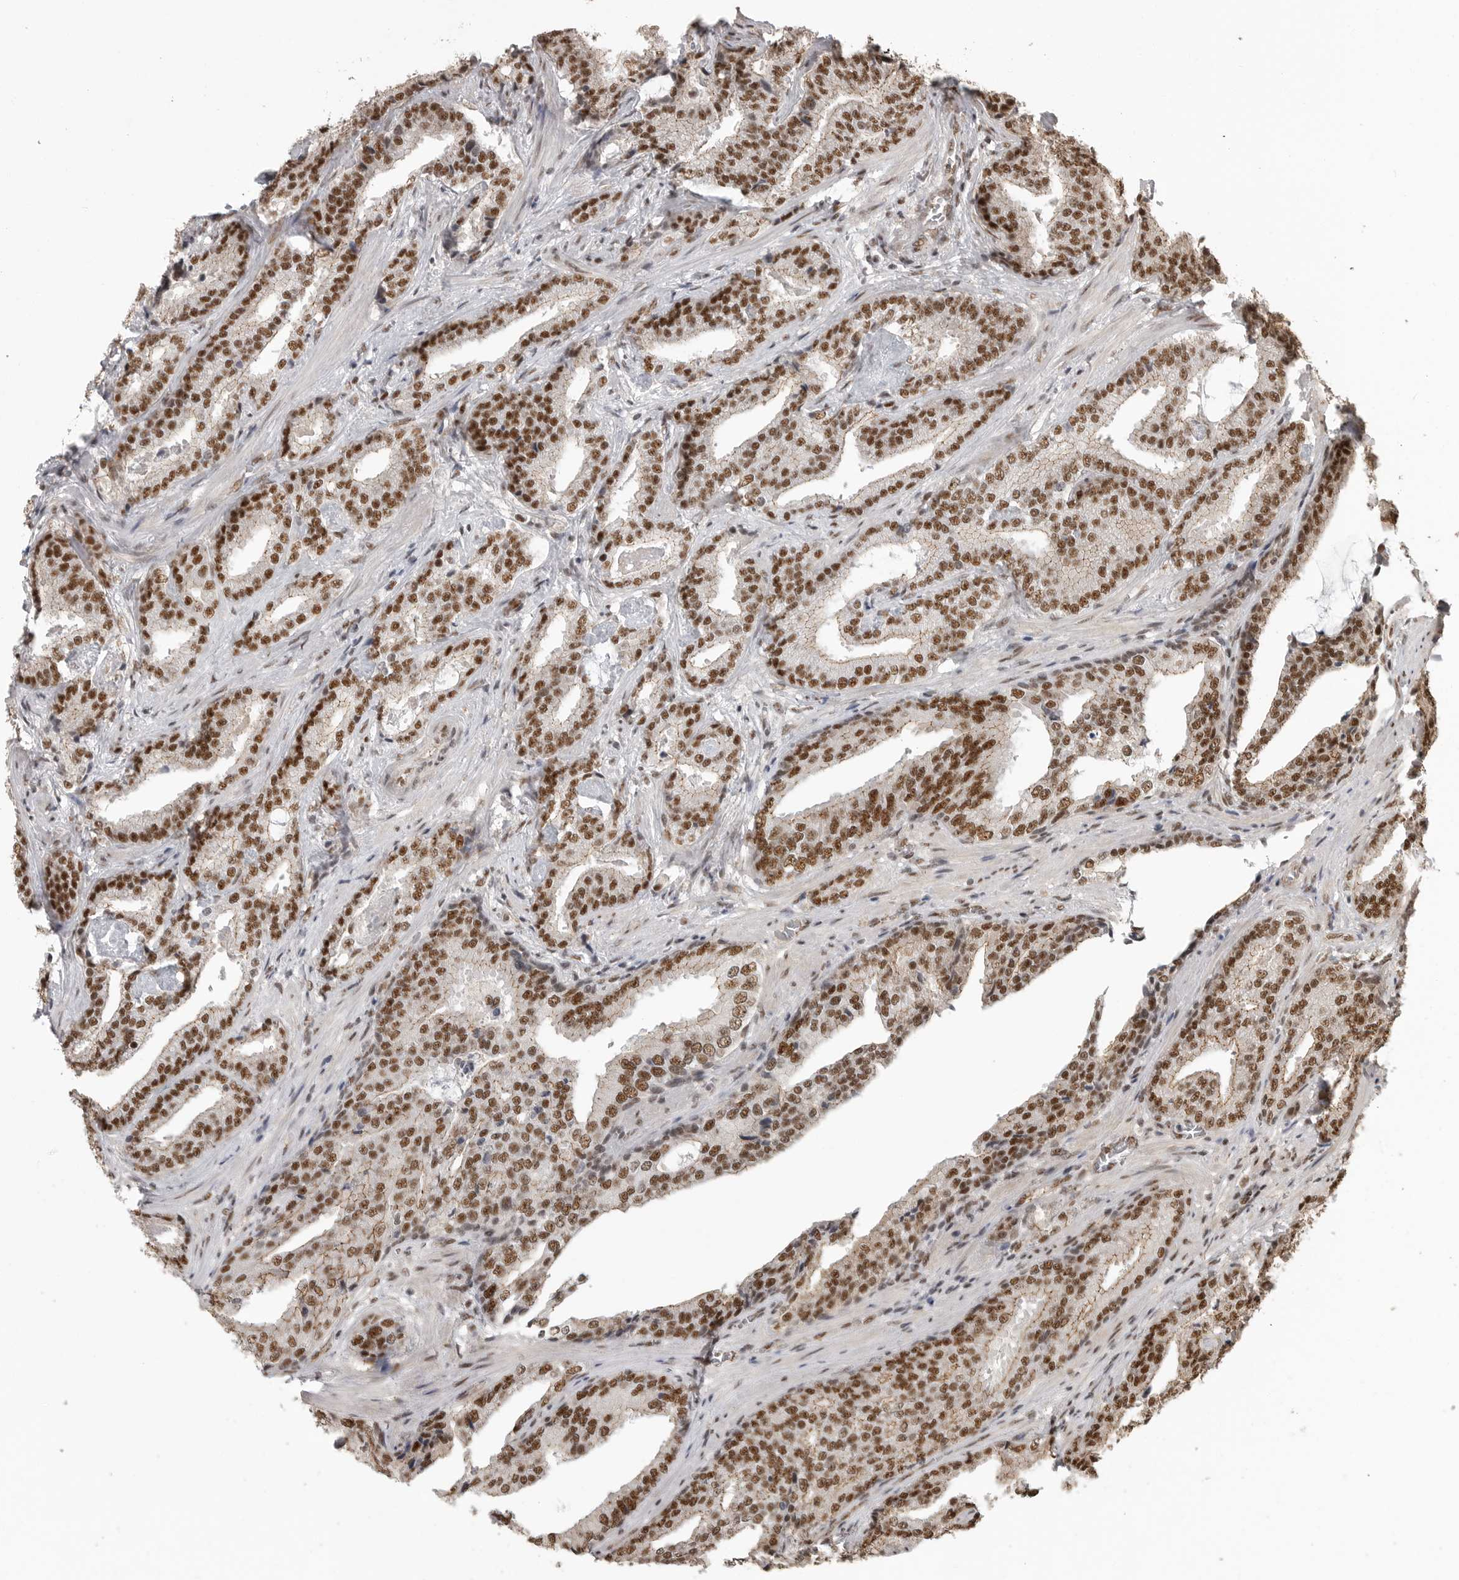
{"staining": {"intensity": "strong", "quantity": ">75%", "location": "nuclear"}, "tissue": "prostate cancer", "cell_type": "Tumor cells", "image_type": "cancer", "snomed": [{"axis": "morphology", "description": "Adenocarcinoma, Low grade"}, {"axis": "topography", "description": "Prostate"}], "caption": "Tumor cells reveal high levels of strong nuclear staining in about >75% of cells in prostate low-grade adenocarcinoma.", "gene": "CBLL1", "patient": {"sex": "male", "age": 67}}